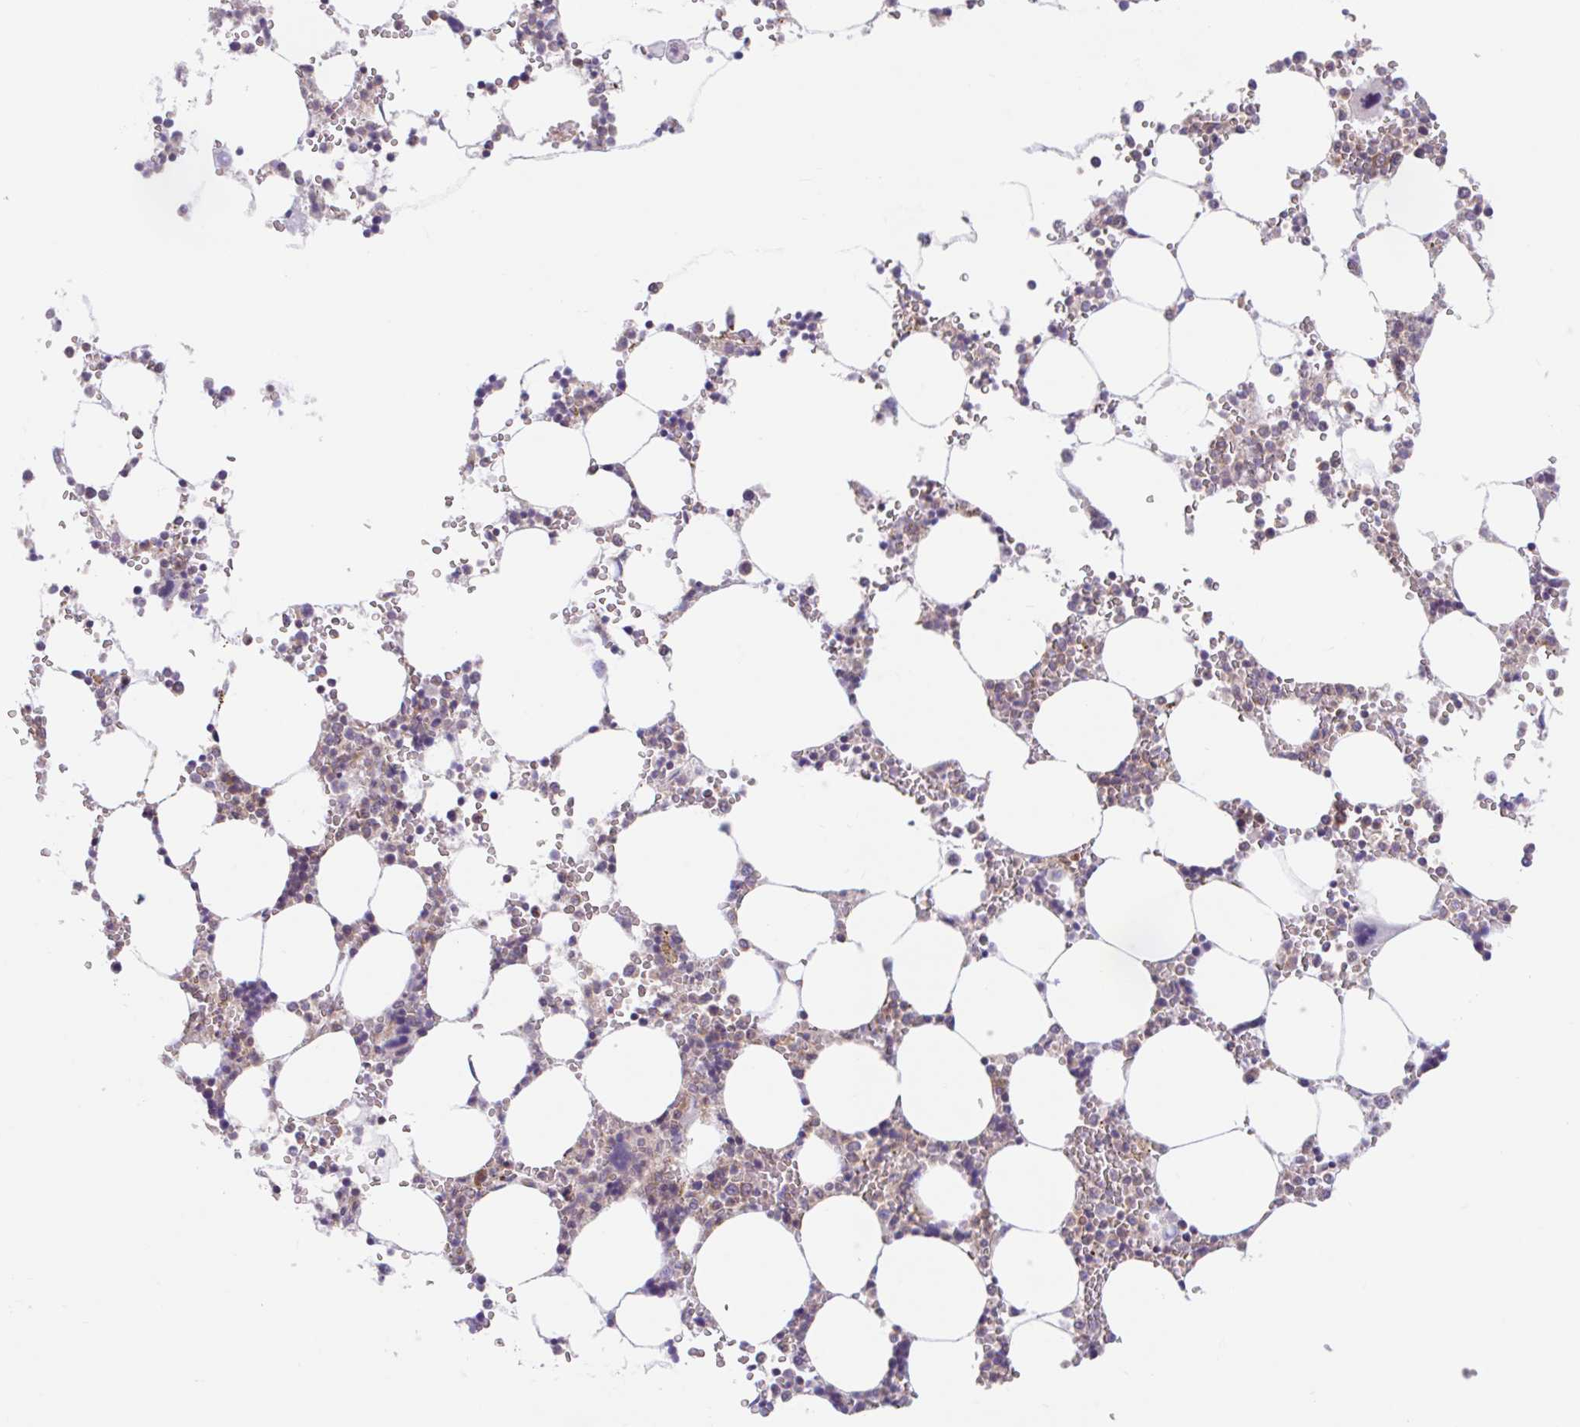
{"staining": {"intensity": "moderate", "quantity": "25%-75%", "location": "cytoplasmic/membranous"}, "tissue": "bone marrow", "cell_type": "Hematopoietic cells", "image_type": "normal", "snomed": [{"axis": "morphology", "description": "Normal tissue, NOS"}, {"axis": "topography", "description": "Bone marrow"}], "caption": "Moderate cytoplasmic/membranous expression is seen in approximately 25%-75% of hematopoietic cells in normal bone marrow.", "gene": "RALBP1", "patient": {"sex": "male", "age": 64}}